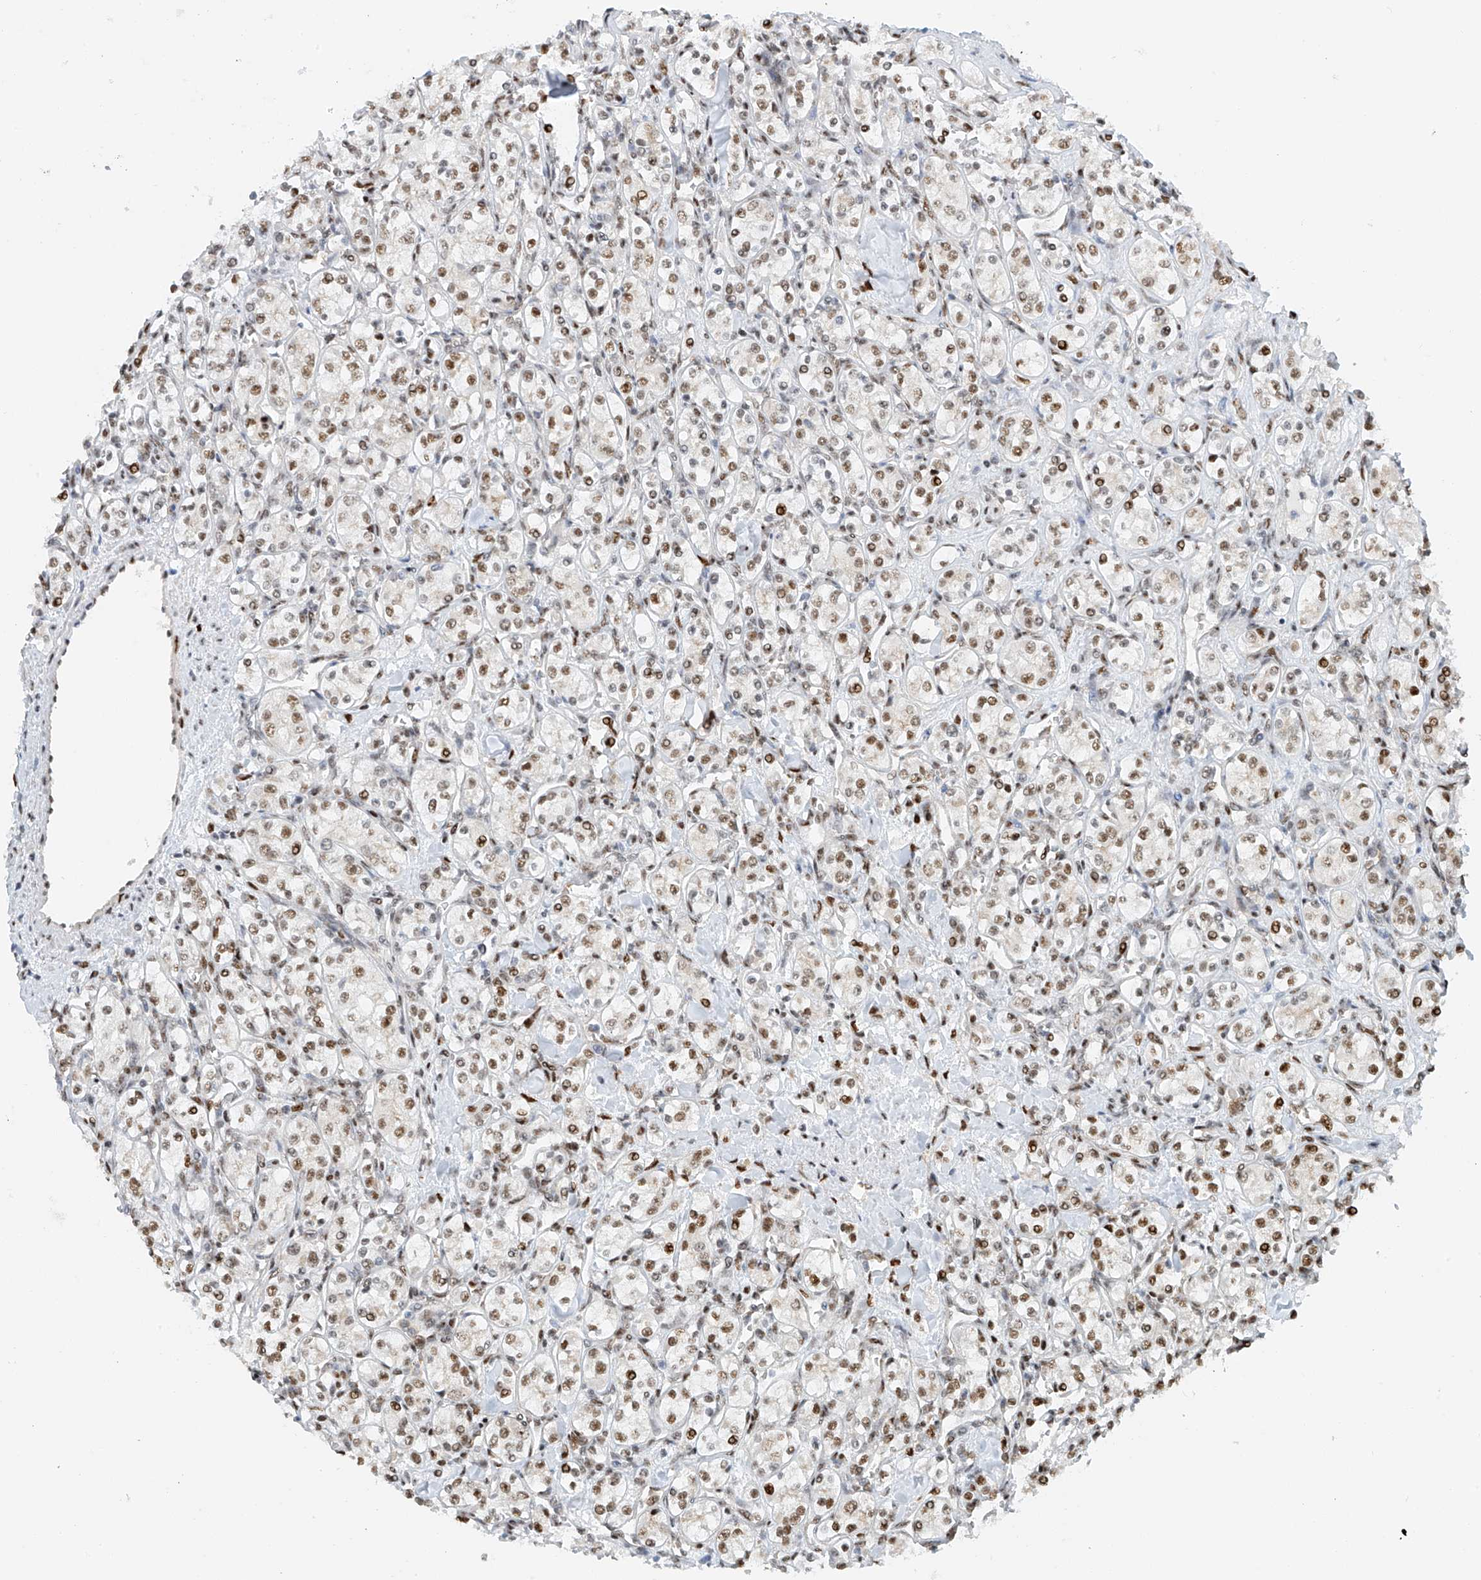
{"staining": {"intensity": "moderate", "quantity": ">75%", "location": "nuclear"}, "tissue": "renal cancer", "cell_type": "Tumor cells", "image_type": "cancer", "snomed": [{"axis": "morphology", "description": "Adenocarcinoma, NOS"}, {"axis": "topography", "description": "Kidney"}], "caption": "Moderate nuclear protein positivity is appreciated in approximately >75% of tumor cells in renal adenocarcinoma. (DAB = brown stain, brightfield microscopy at high magnification).", "gene": "ZNF514", "patient": {"sex": "male", "age": 77}}